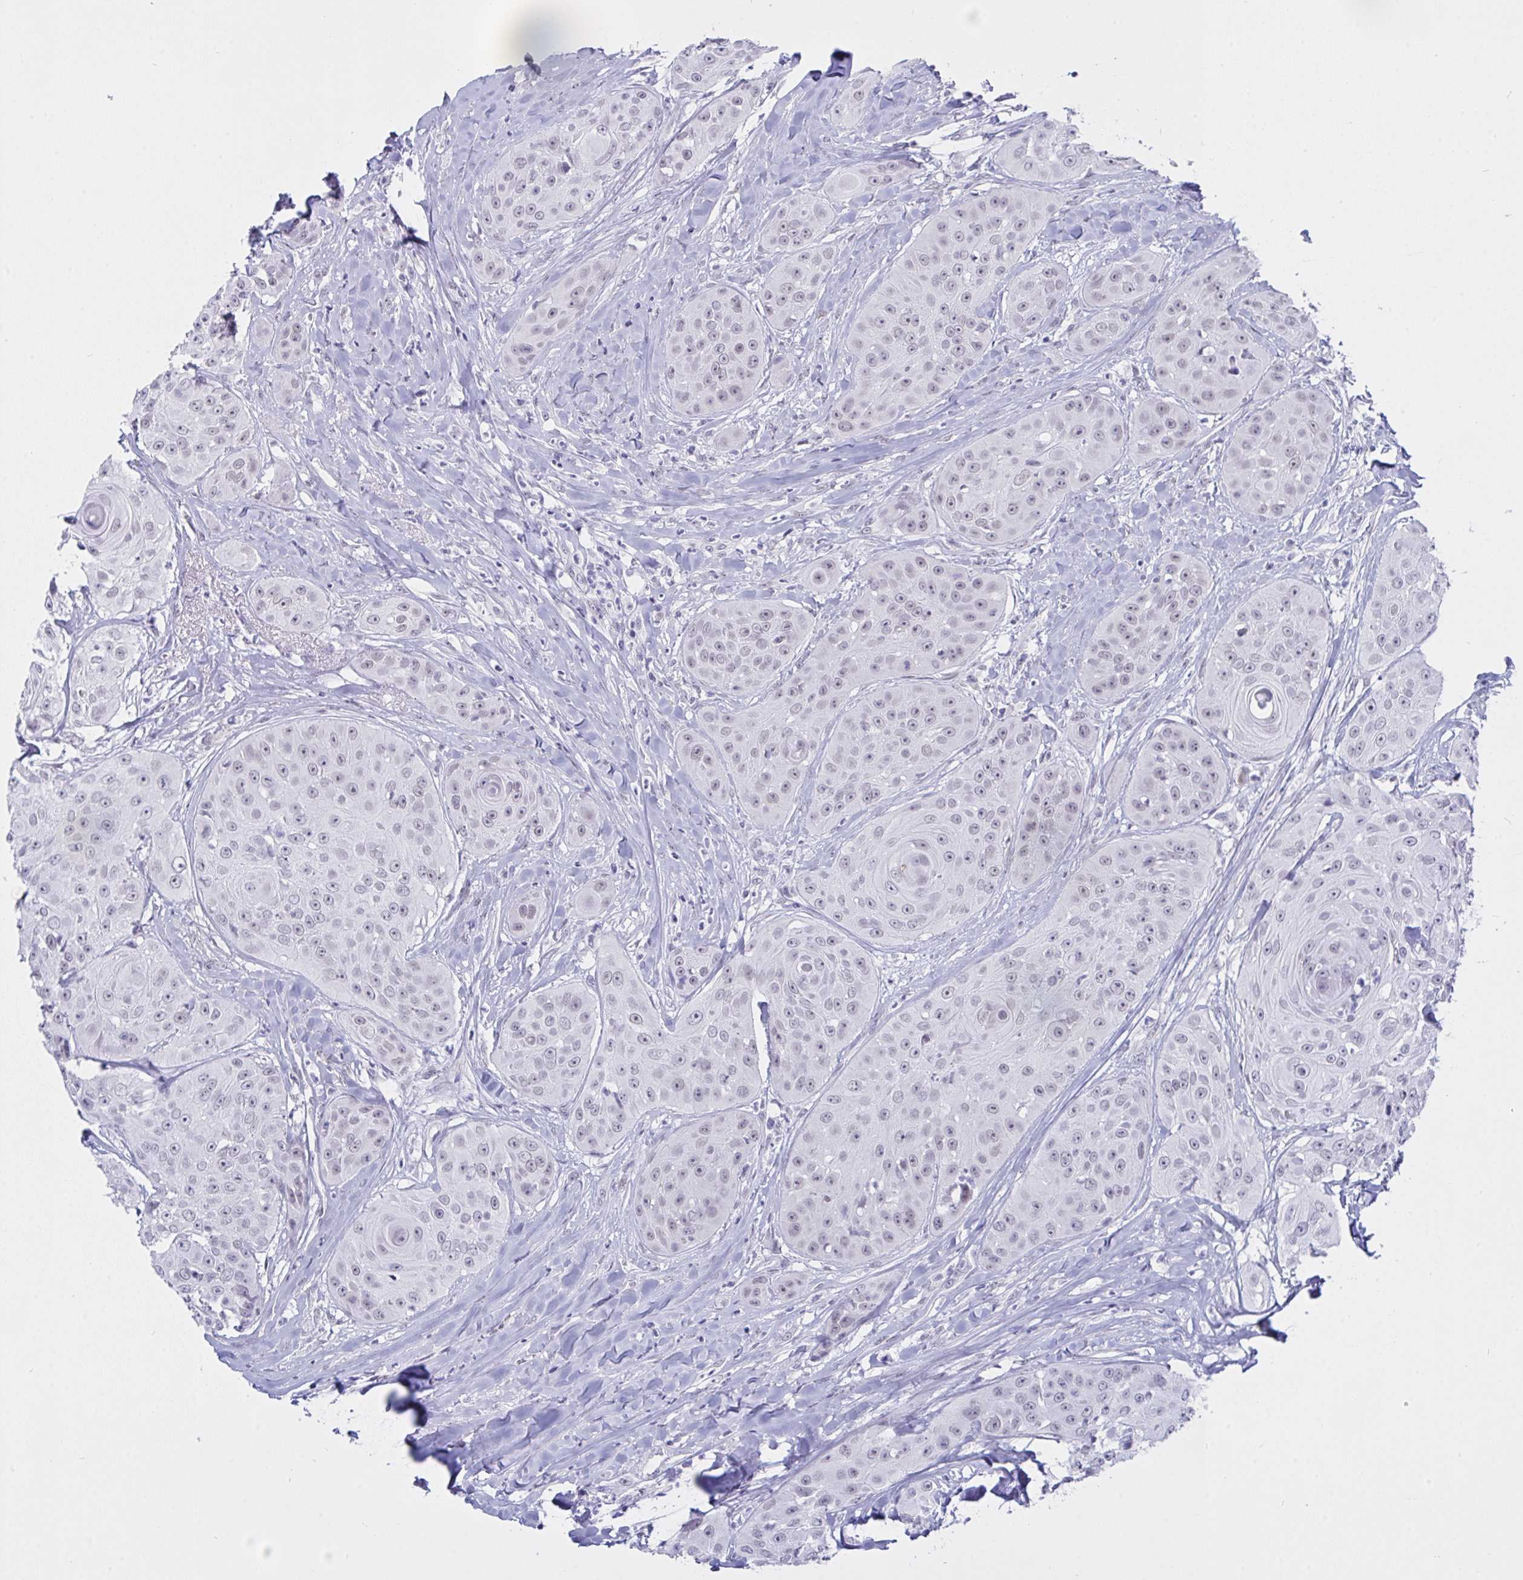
{"staining": {"intensity": "weak", "quantity": "<25%", "location": "nuclear"}, "tissue": "head and neck cancer", "cell_type": "Tumor cells", "image_type": "cancer", "snomed": [{"axis": "morphology", "description": "Squamous cell carcinoma, NOS"}, {"axis": "topography", "description": "Head-Neck"}], "caption": "Immunohistochemistry (IHC) micrograph of neoplastic tissue: human head and neck squamous cell carcinoma stained with DAB displays no significant protein expression in tumor cells.", "gene": "FBXL22", "patient": {"sex": "male", "age": 83}}